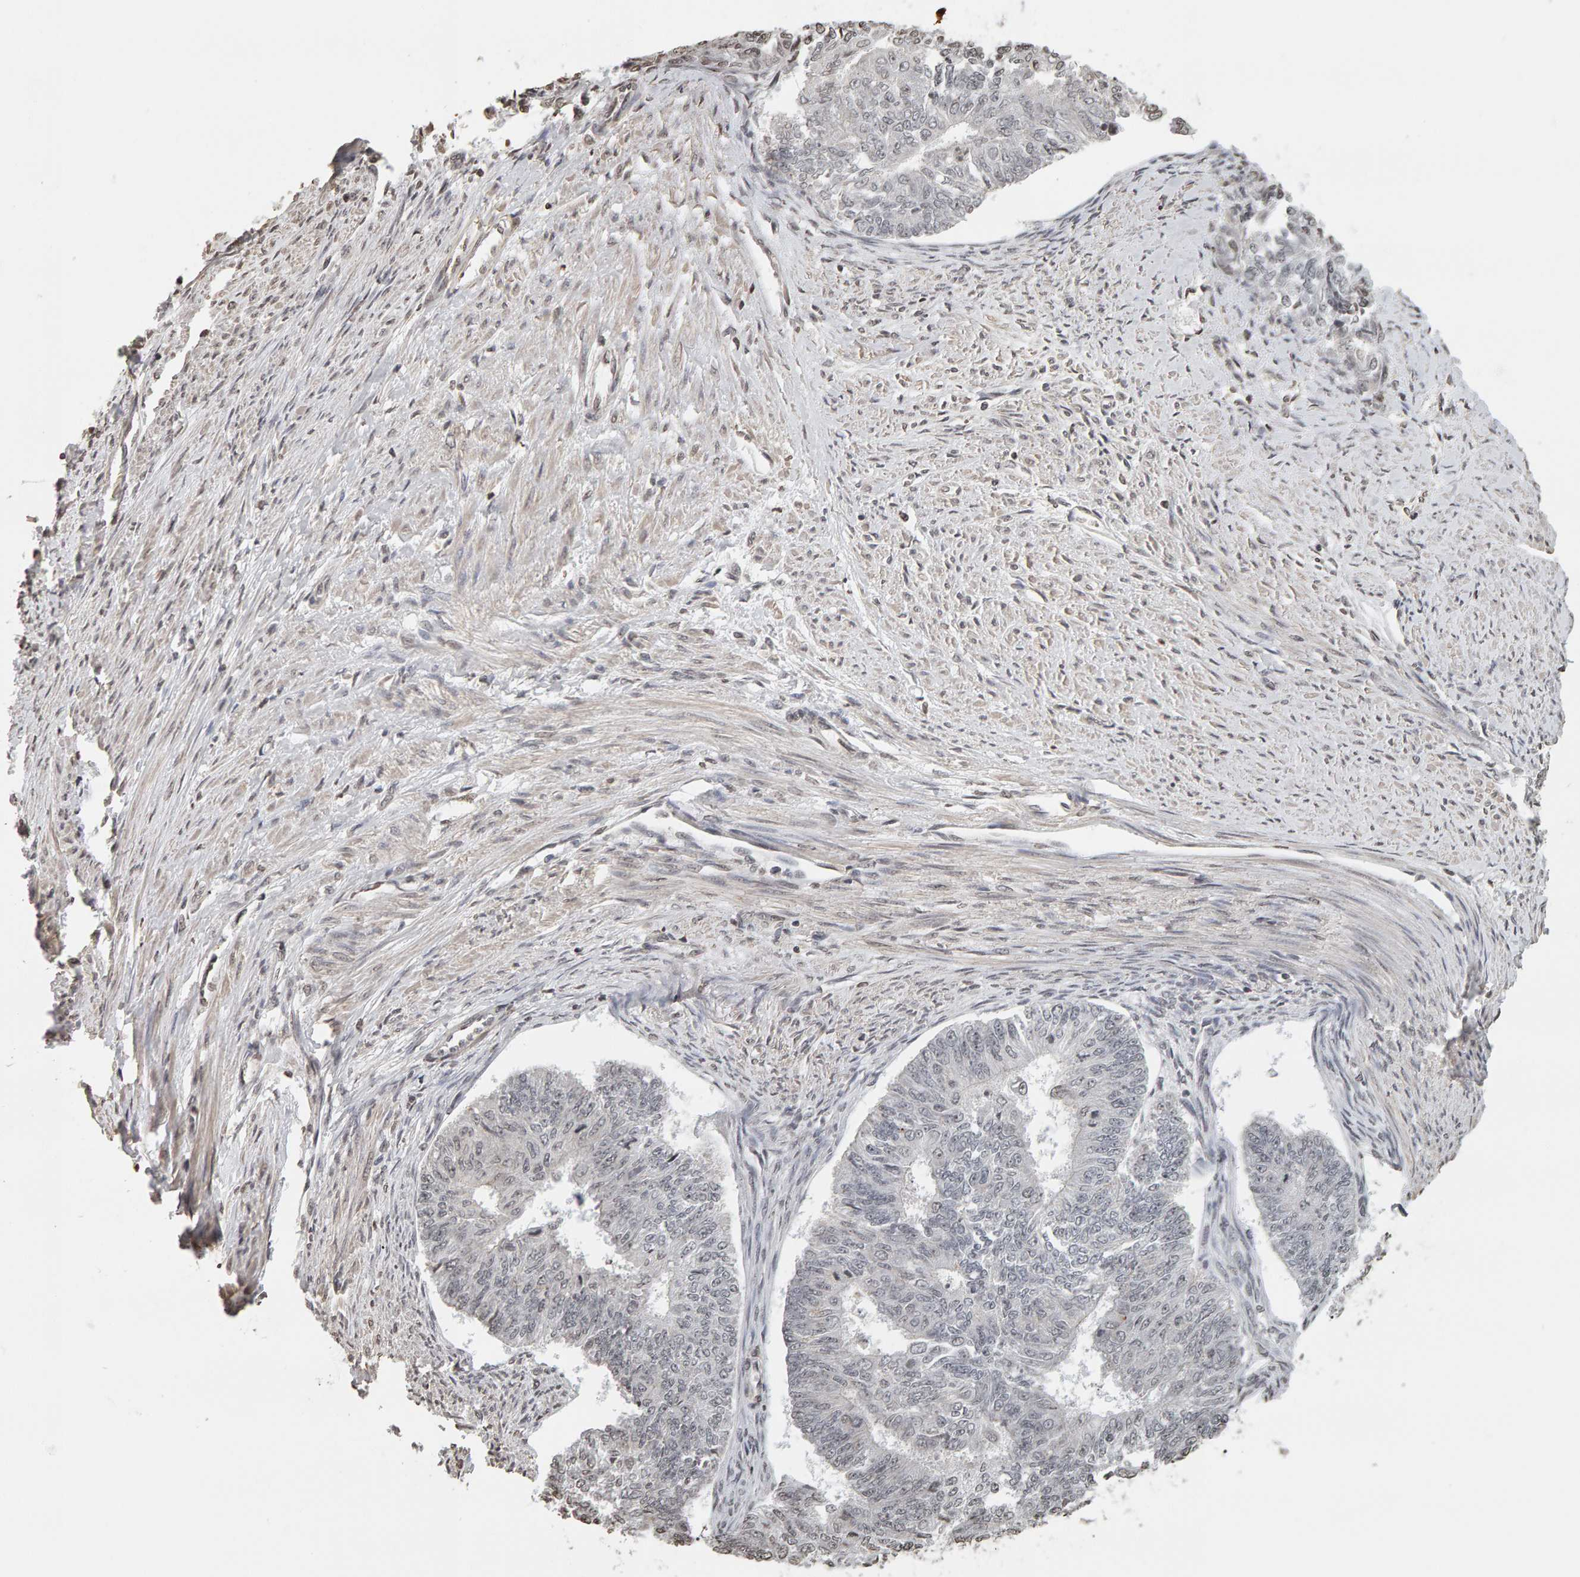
{"staining": {"intensity": "negative", "quantity": "none", "location": "none"}, "tissue": "endometrial cancer", "cell_type": "Tumor cells", "image_type": "cancer", "snomed": [{"axis": "morphology", "description": "Adenocarcinoma, NOS"}, {"axis": "topography", "description": "Endometrium"}], "caption": "Immunohistochemistry of human endometrial cancer exhibits no expression in tumor cells.", "gene": "AFF4", "patient": {"sex": "female", "age": 32}}